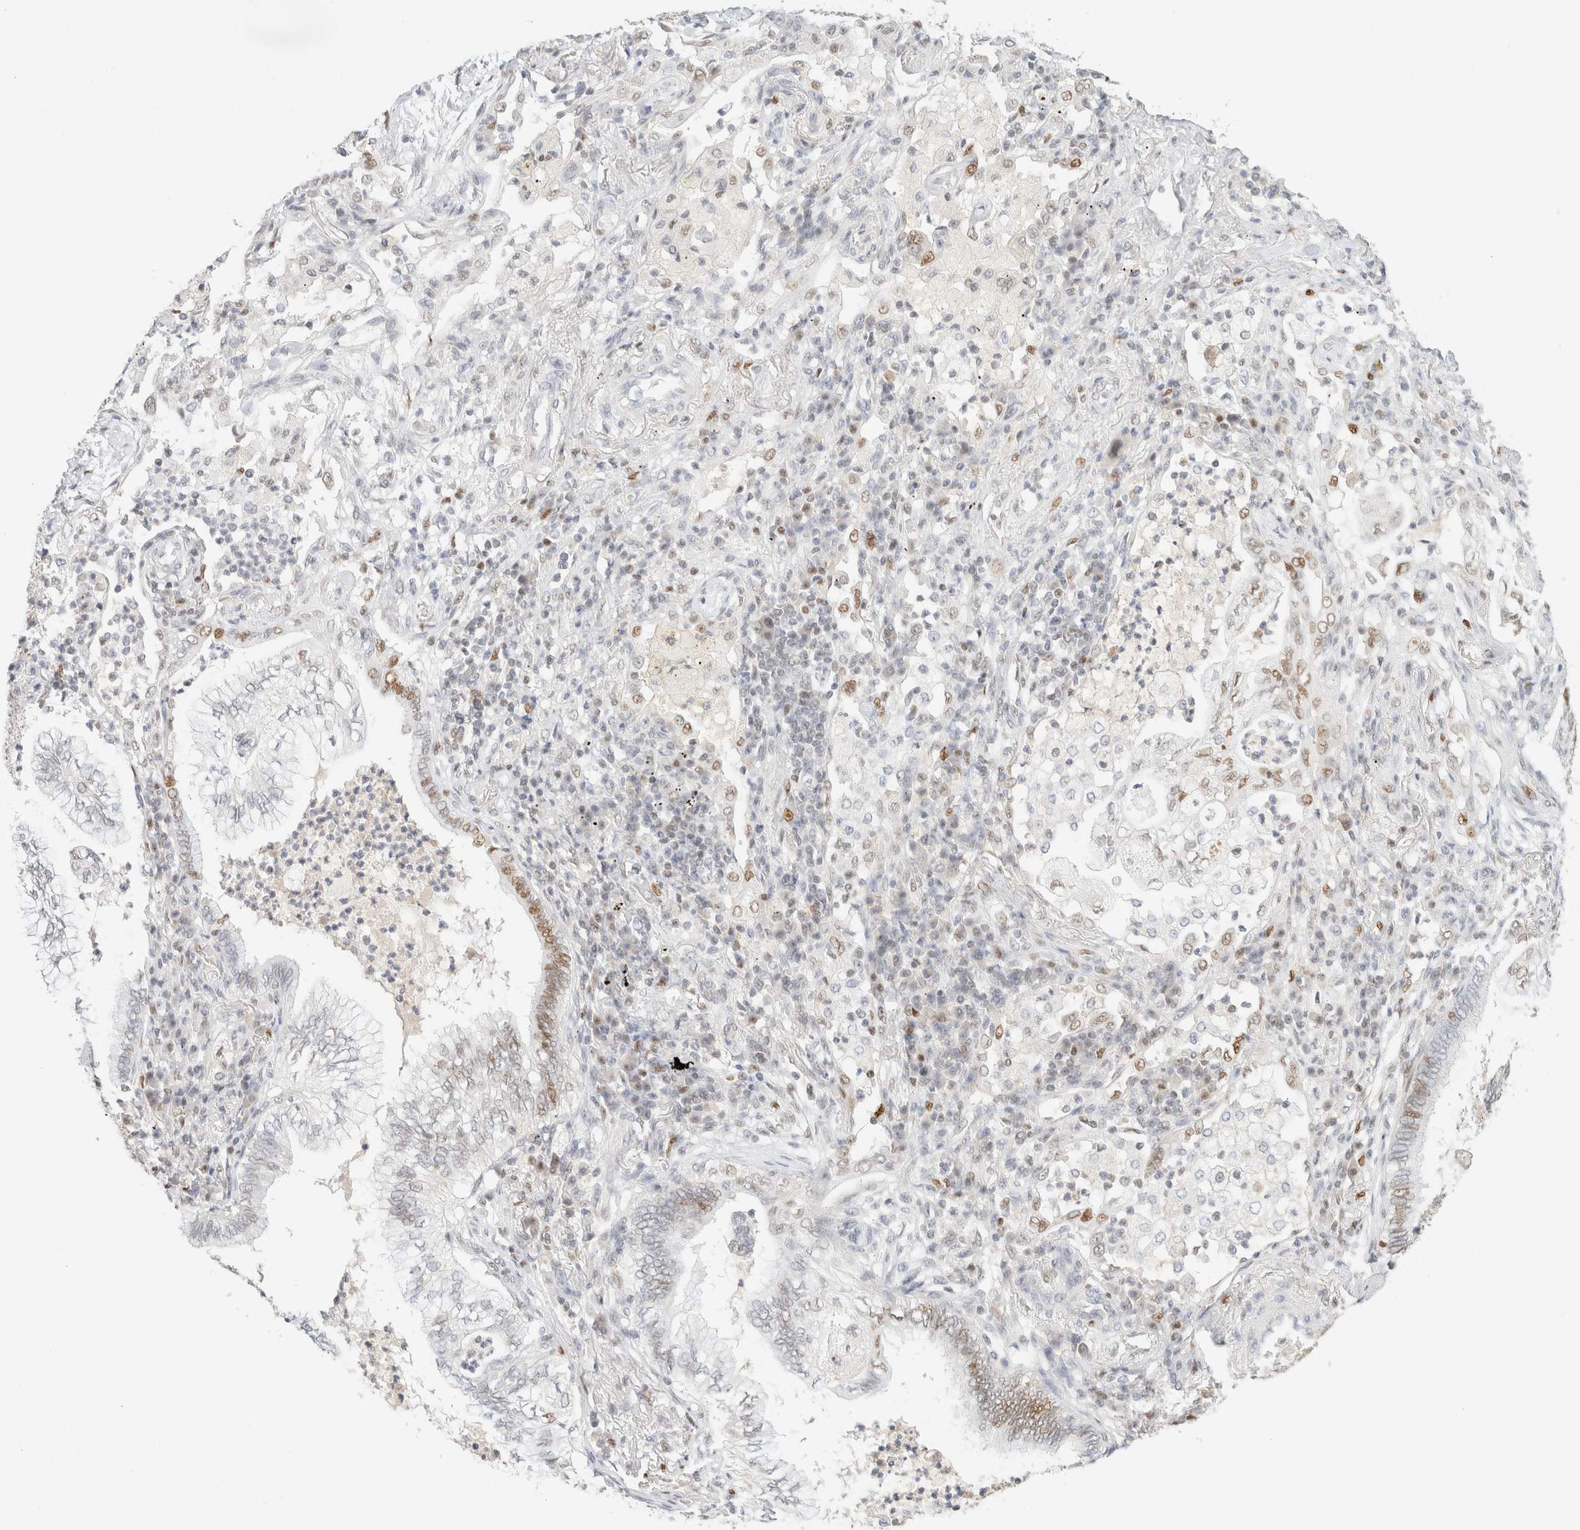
{"staining": {"intensity": "weak", "quantity": "<25%", "location": "nuclear"}, "tissue": "lung cancer", "cell_type": "Tumor cells", "image_type": "cancer", "snomed": [{"axis": "morphology", "description": "Normal tissue, NOS"}, {"axis": "morphology", "description": "Adenocarcinoma, NOS"}, {"axis": "topography", "description": "Bronchus"}, {"axis": "topography", "description": "Lung"}], "caption": "Immunohistochemistry histopathology image of lung adenocarcinoma stained for a protein (brown), which shows no staining in tumor cells.", "gene": "DDB2", "patient": {"sex": "female", "age": 70}}